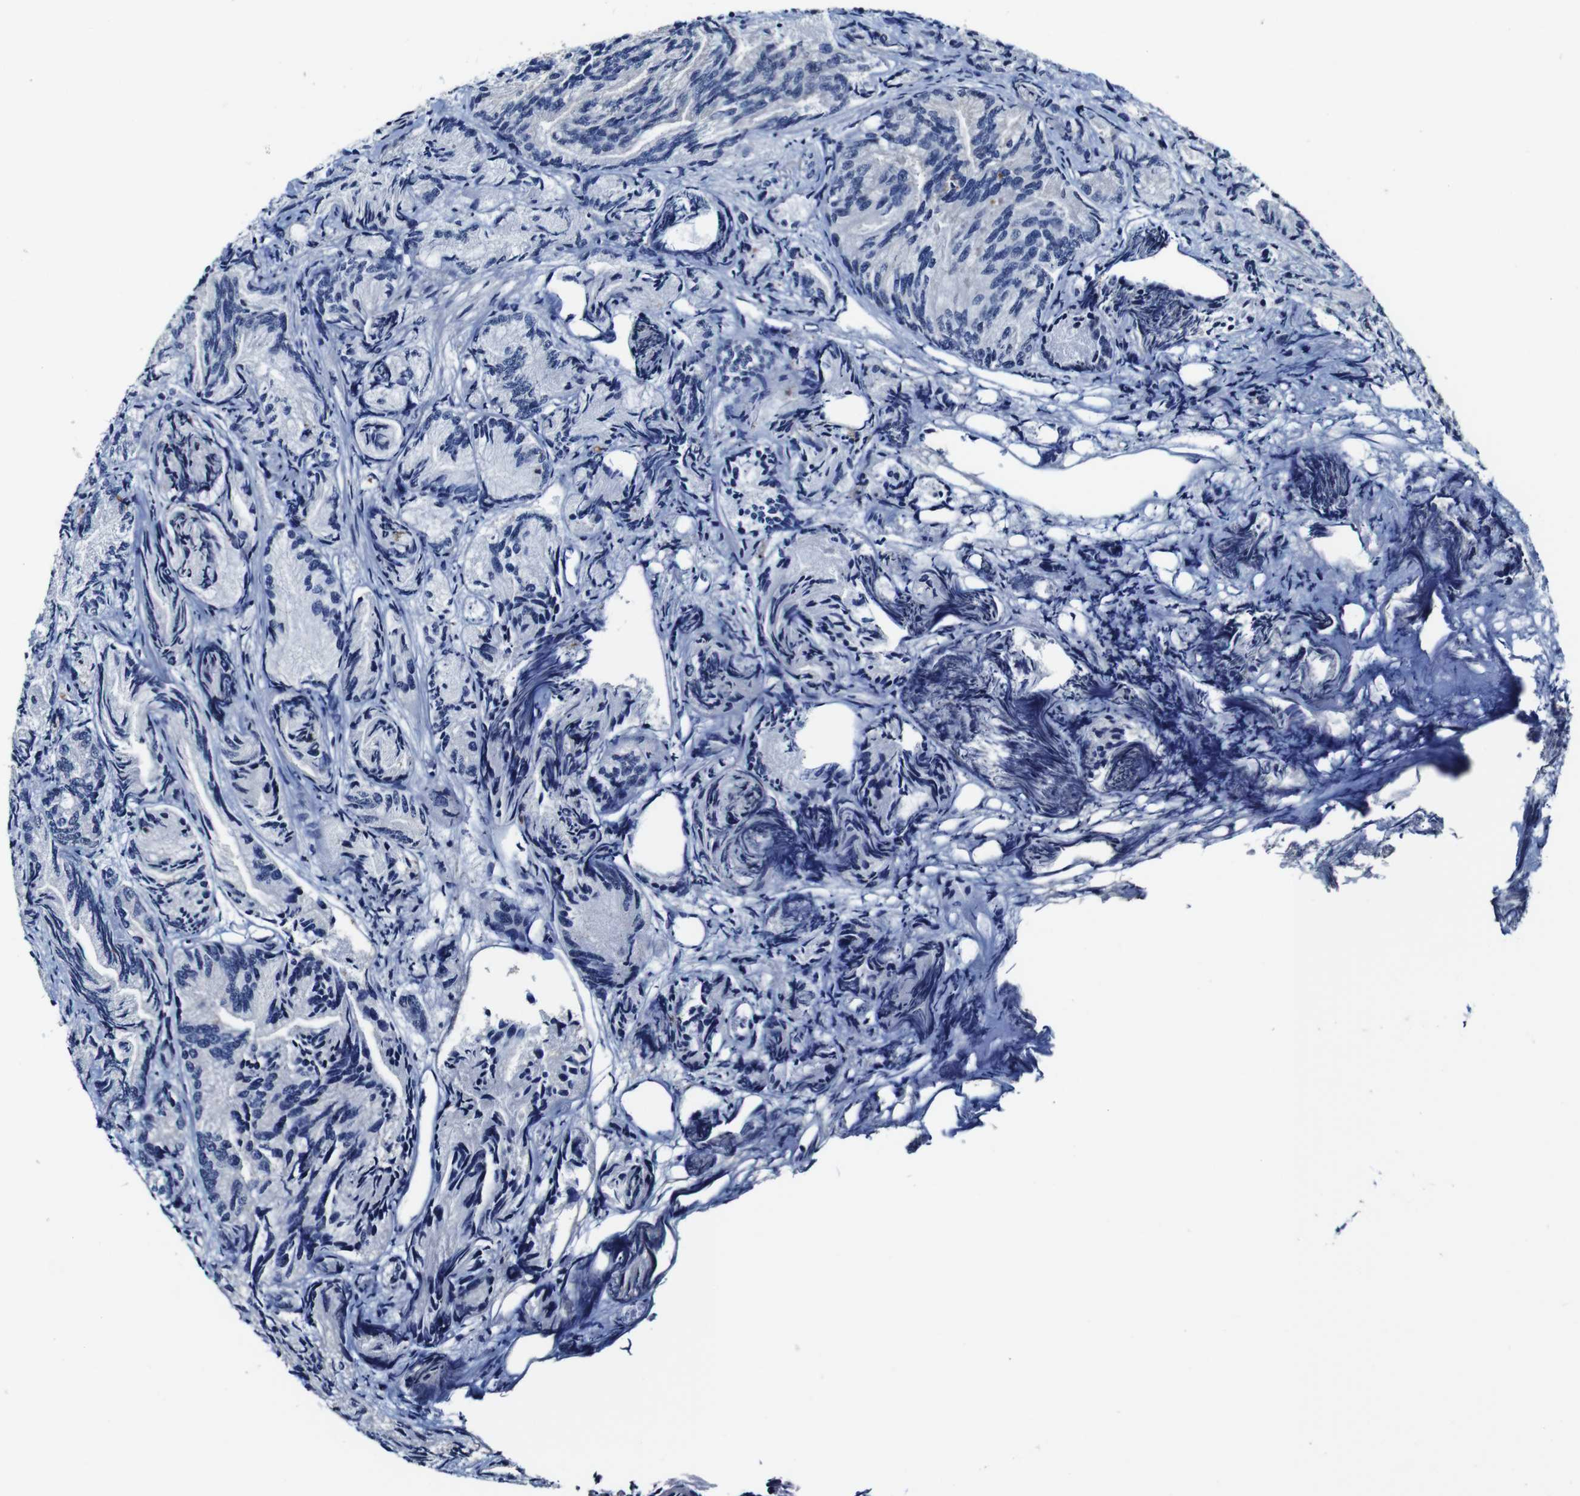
{"staining": {"intensity": "negative", "quantity": "none", "location": "none"}, "tissue": "prostate cancer", "cell_type": "Tumor cells", "image_type": "cancer", "snomed": [{"axis": "morphology", "description": "Adenocarcinoma, Low grade"}, {"axis": "topography", "description": "Prostate"}], "caption": "There is no significant staining in tumor cells of prostate cancer. (DAB (3,3'-diaminobenzidine) IHC, high magnification).", "gene": "CSF1R", "patient": {"sex": "male", "age": 89}}